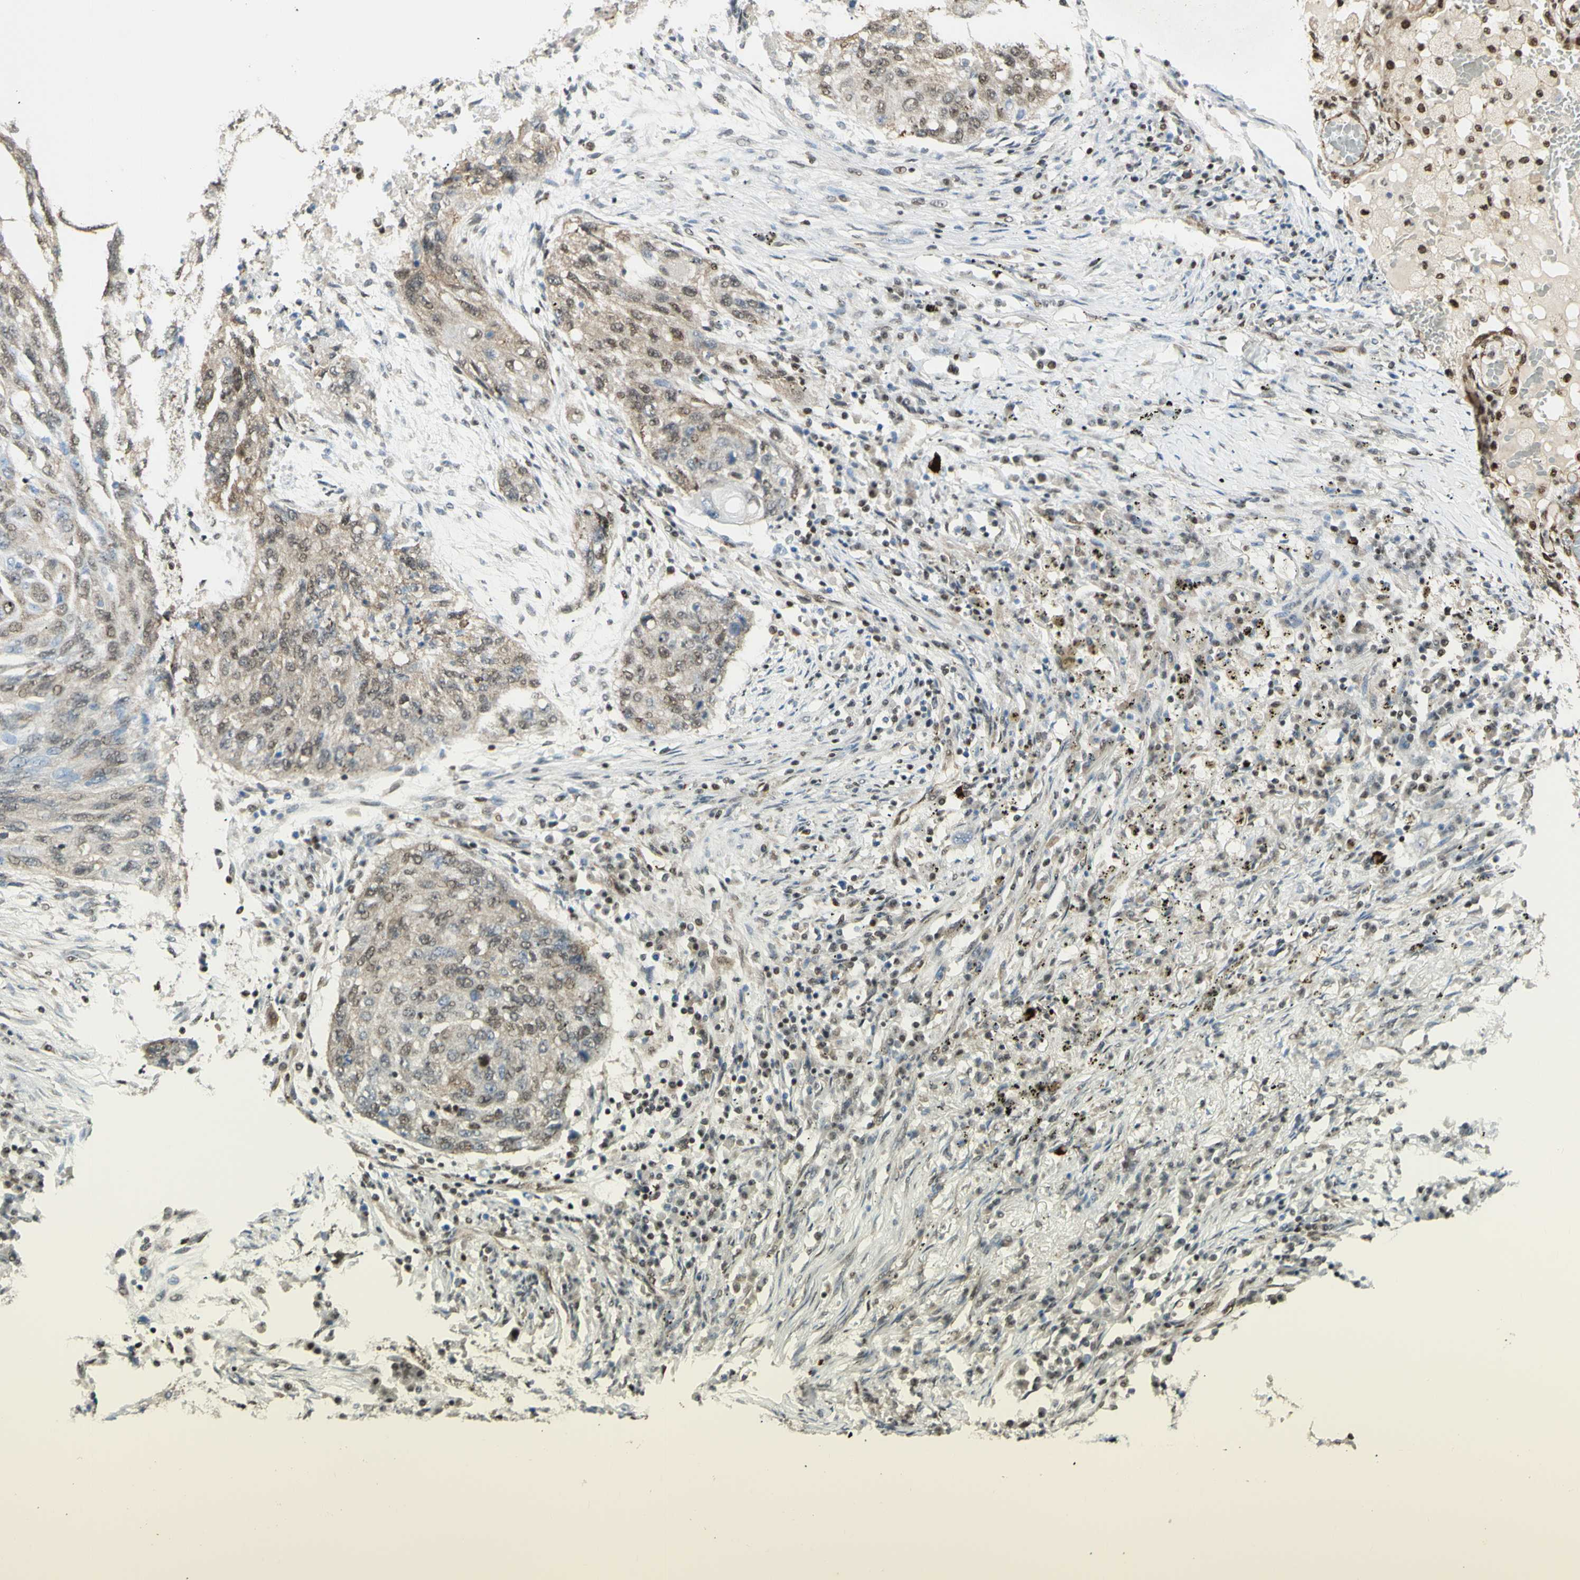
{"staining": {"intensity": "weak", "quantity": "25%-75%", "location": "nuclear"}, "tissue": "lung cancer", "cell_type": "Tumor cells", "image_type": "cancer", "snomed": [{"axis": "morphology", "description": "Squamous cell carcinoma, NOS"}, {"axis": "topography", "description": "Lung"}], "caption": "Tumor cells reveal low levels of weak nuclear positivity in approximately 25%-75% of cells in human squamous cell carcinoma (lung). Ihc stains the protein of interest in brown and the nuclei are stained blue.", "gene": "ZMYM6", "patient": {"sex": "female", "age": 63}}